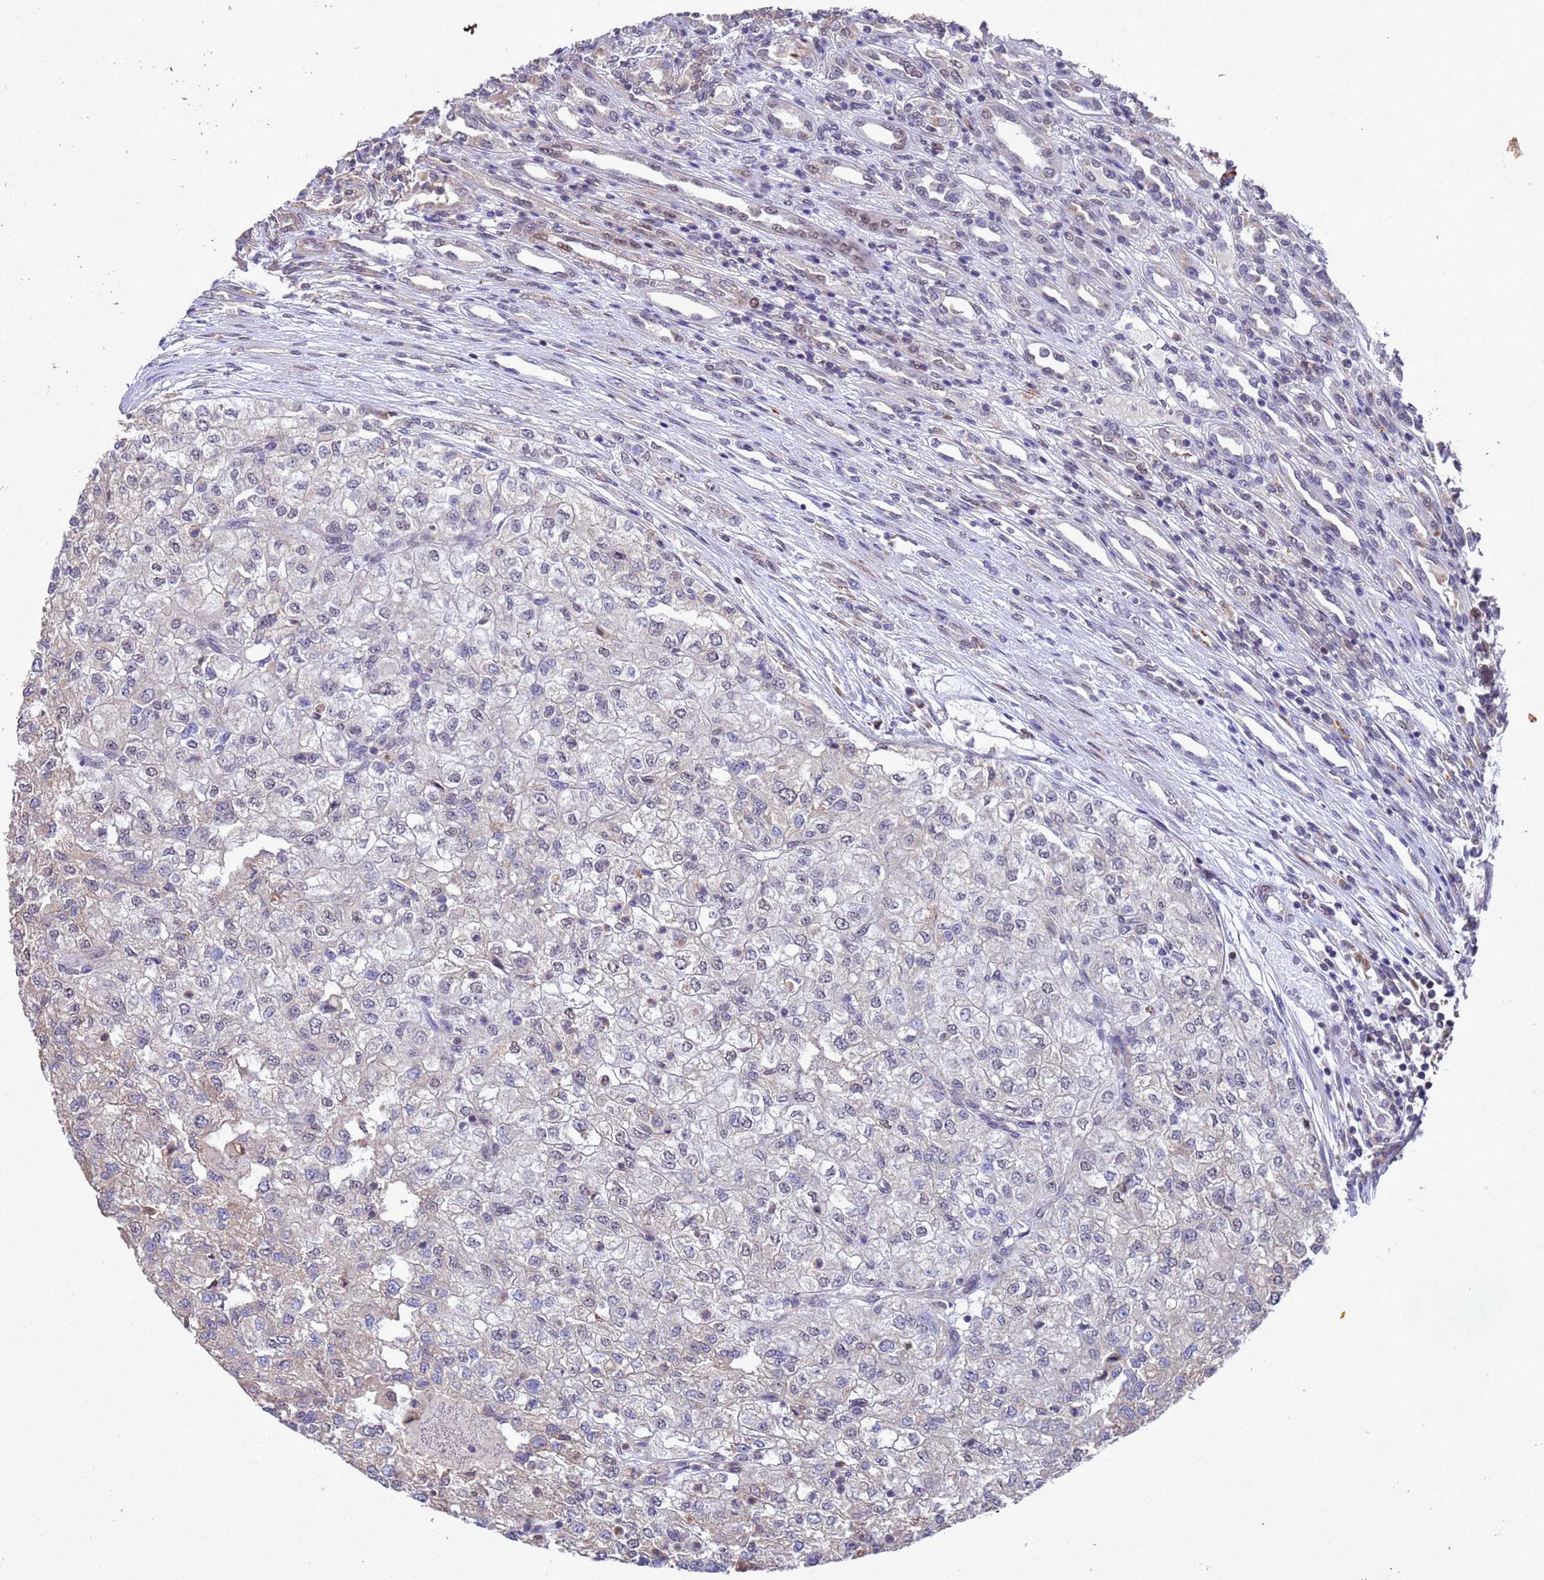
{"staining": {"intensity": "weak", "quantity": "<25%", "location": "nuclear"}, "tissue": "renal cancer", "cell_type": "Tumor cells", "image_type": "cancer", "snomed": [{"axis": "morphology", "description": "Adenocarcinoma, NOS"}, {"axis": "topography", "description": "Kidney"}], "caption": "Renal cancer (adenocarcinoma) stained for a protein using immunohistochemistry demonstrates no expression tumor cells.", "gene": "TBK1", "patient": {"sex": "female", "age": 54}}